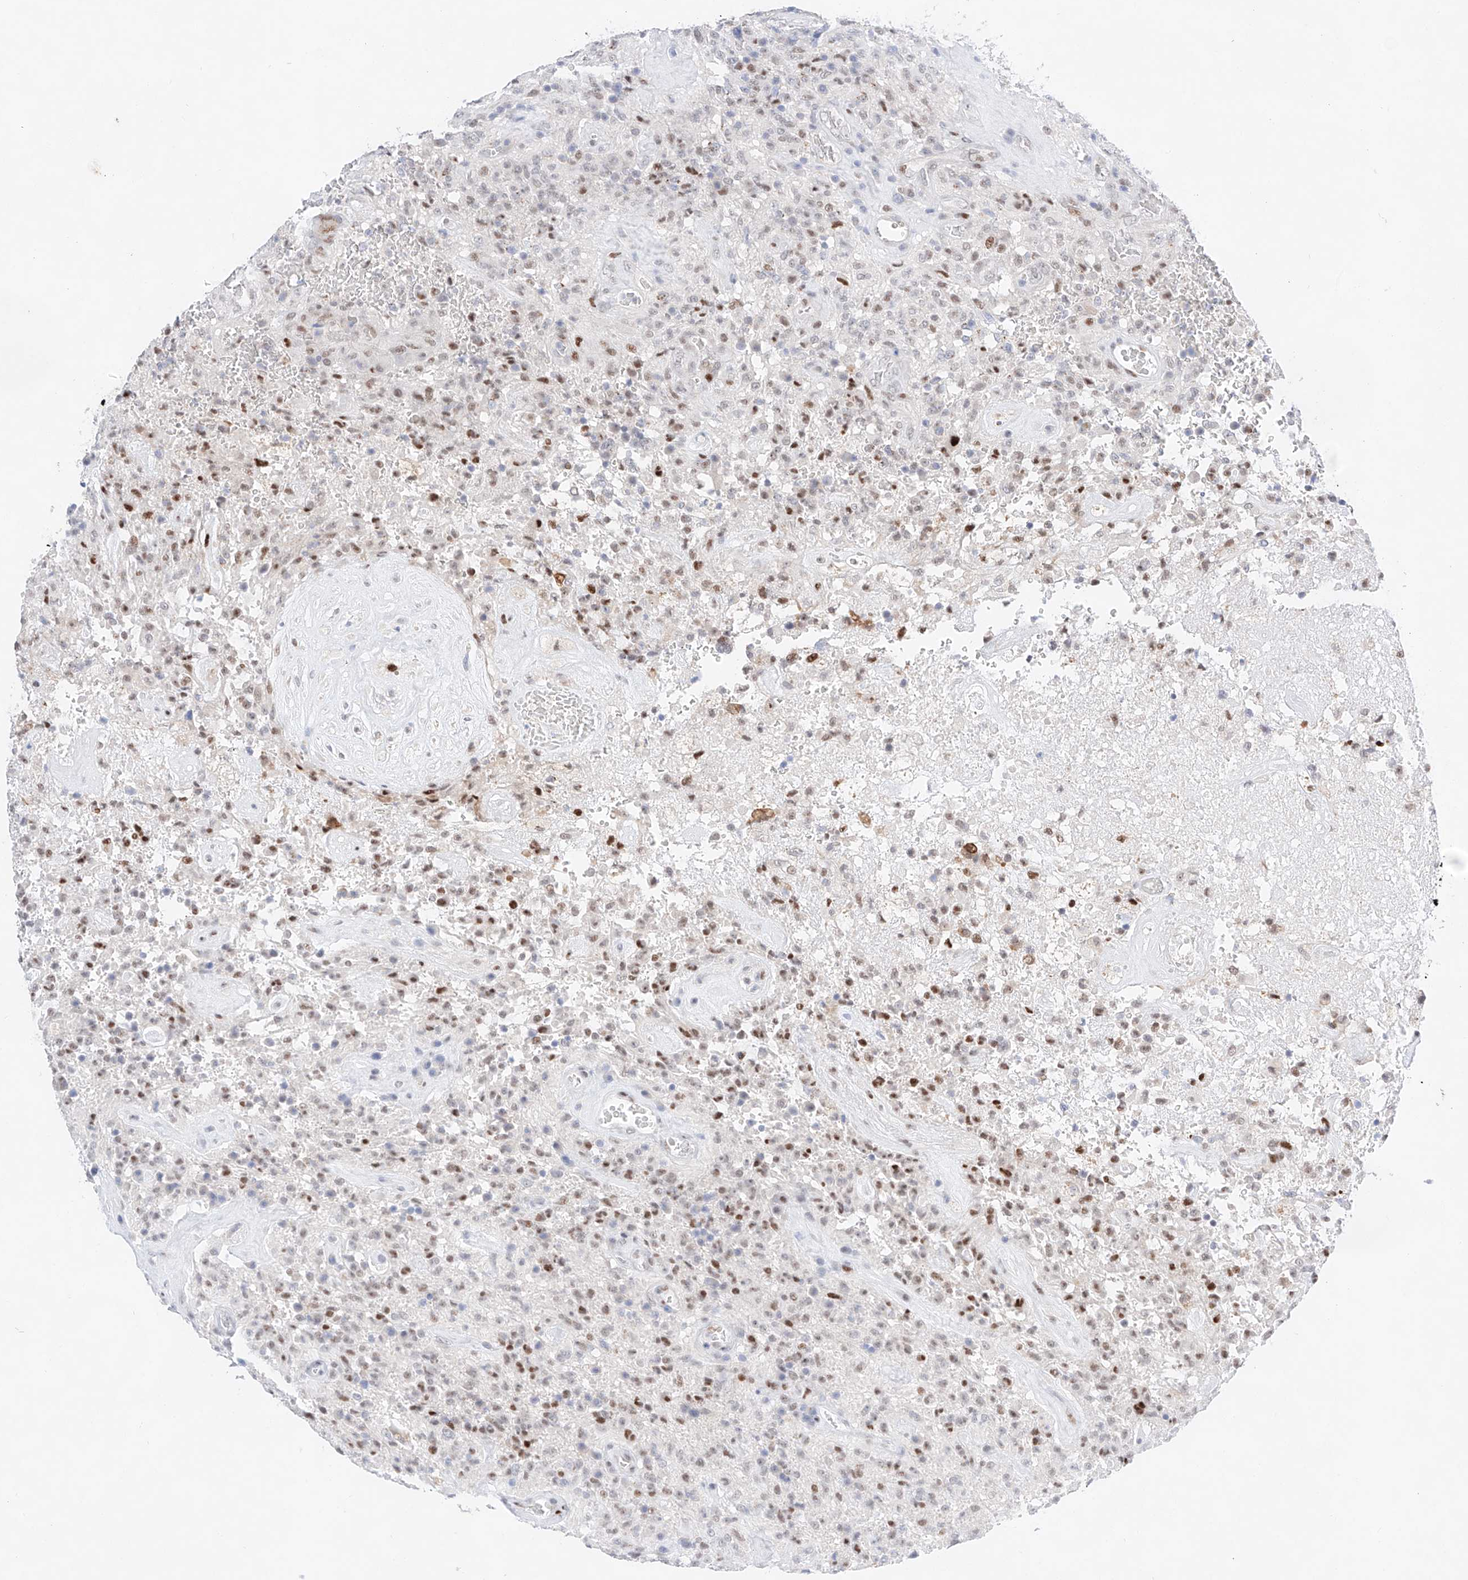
{"staining": {"intensity": "moderate", "quantity": "<25%", "location": "nuclear"}, "tissue": "glioma", "cell_type": "Tumor cells", "image_type": "cancer", "snomed": [{"axis": "morphology", "description": "Glioma, malignant, High grade"}, {"axis": "topography", "description": "Brain"}], "caption": "Immunohistochemical staining of human glioma displays moderate nuclear protein staining in about <25% of tumor cells.", "gene": "NT5C3B", "patient": {"sex": "female", "age": 57}}